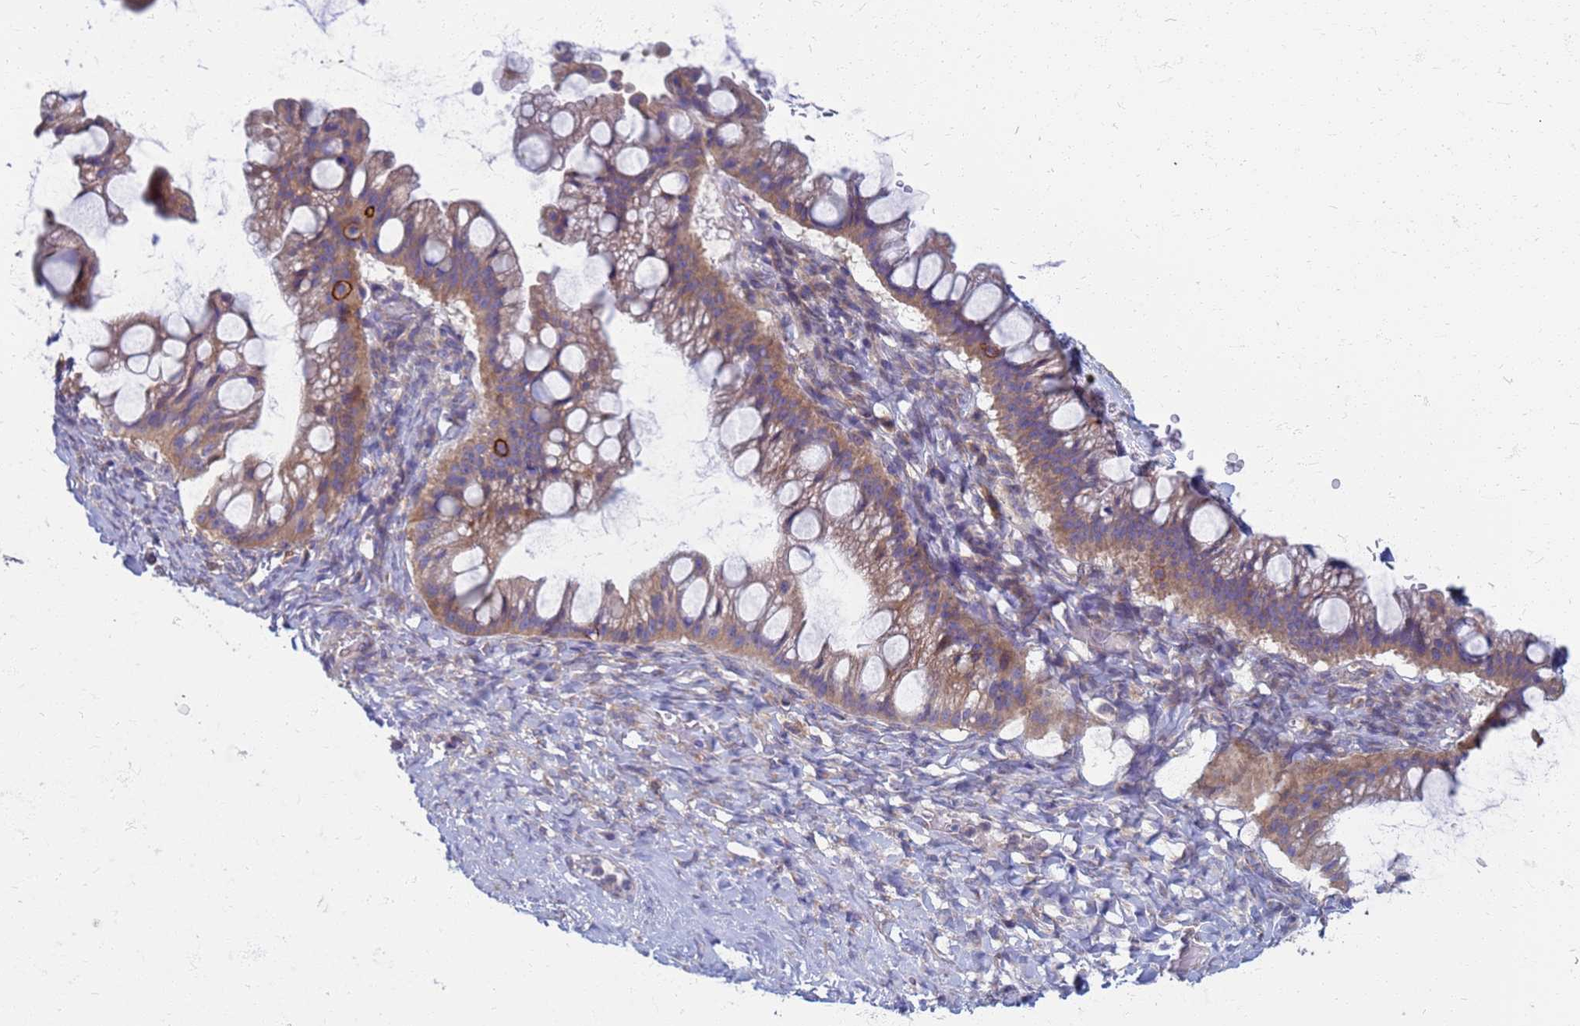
{"staining": {"intensity": "moderate", "quantity": ">75%", "location": "cytoplasmic/membranous"}, "tissue": "ovarian cancer", "cell_type": "Tumor cells", "image_type": "cancer", "snomed": [{"axis": "morphology", "description": "Cystadenocarcinoma, mucinous, NOS"}, {"axis": "topography", "description": "Ovary"}], "caption": "Ovarian cancer tissue shows moderate cytoplasmic/membranous staining in about >75% of tumor cells", "gene": "EEA1", "patient": {"sex": "female", "age": 73}}